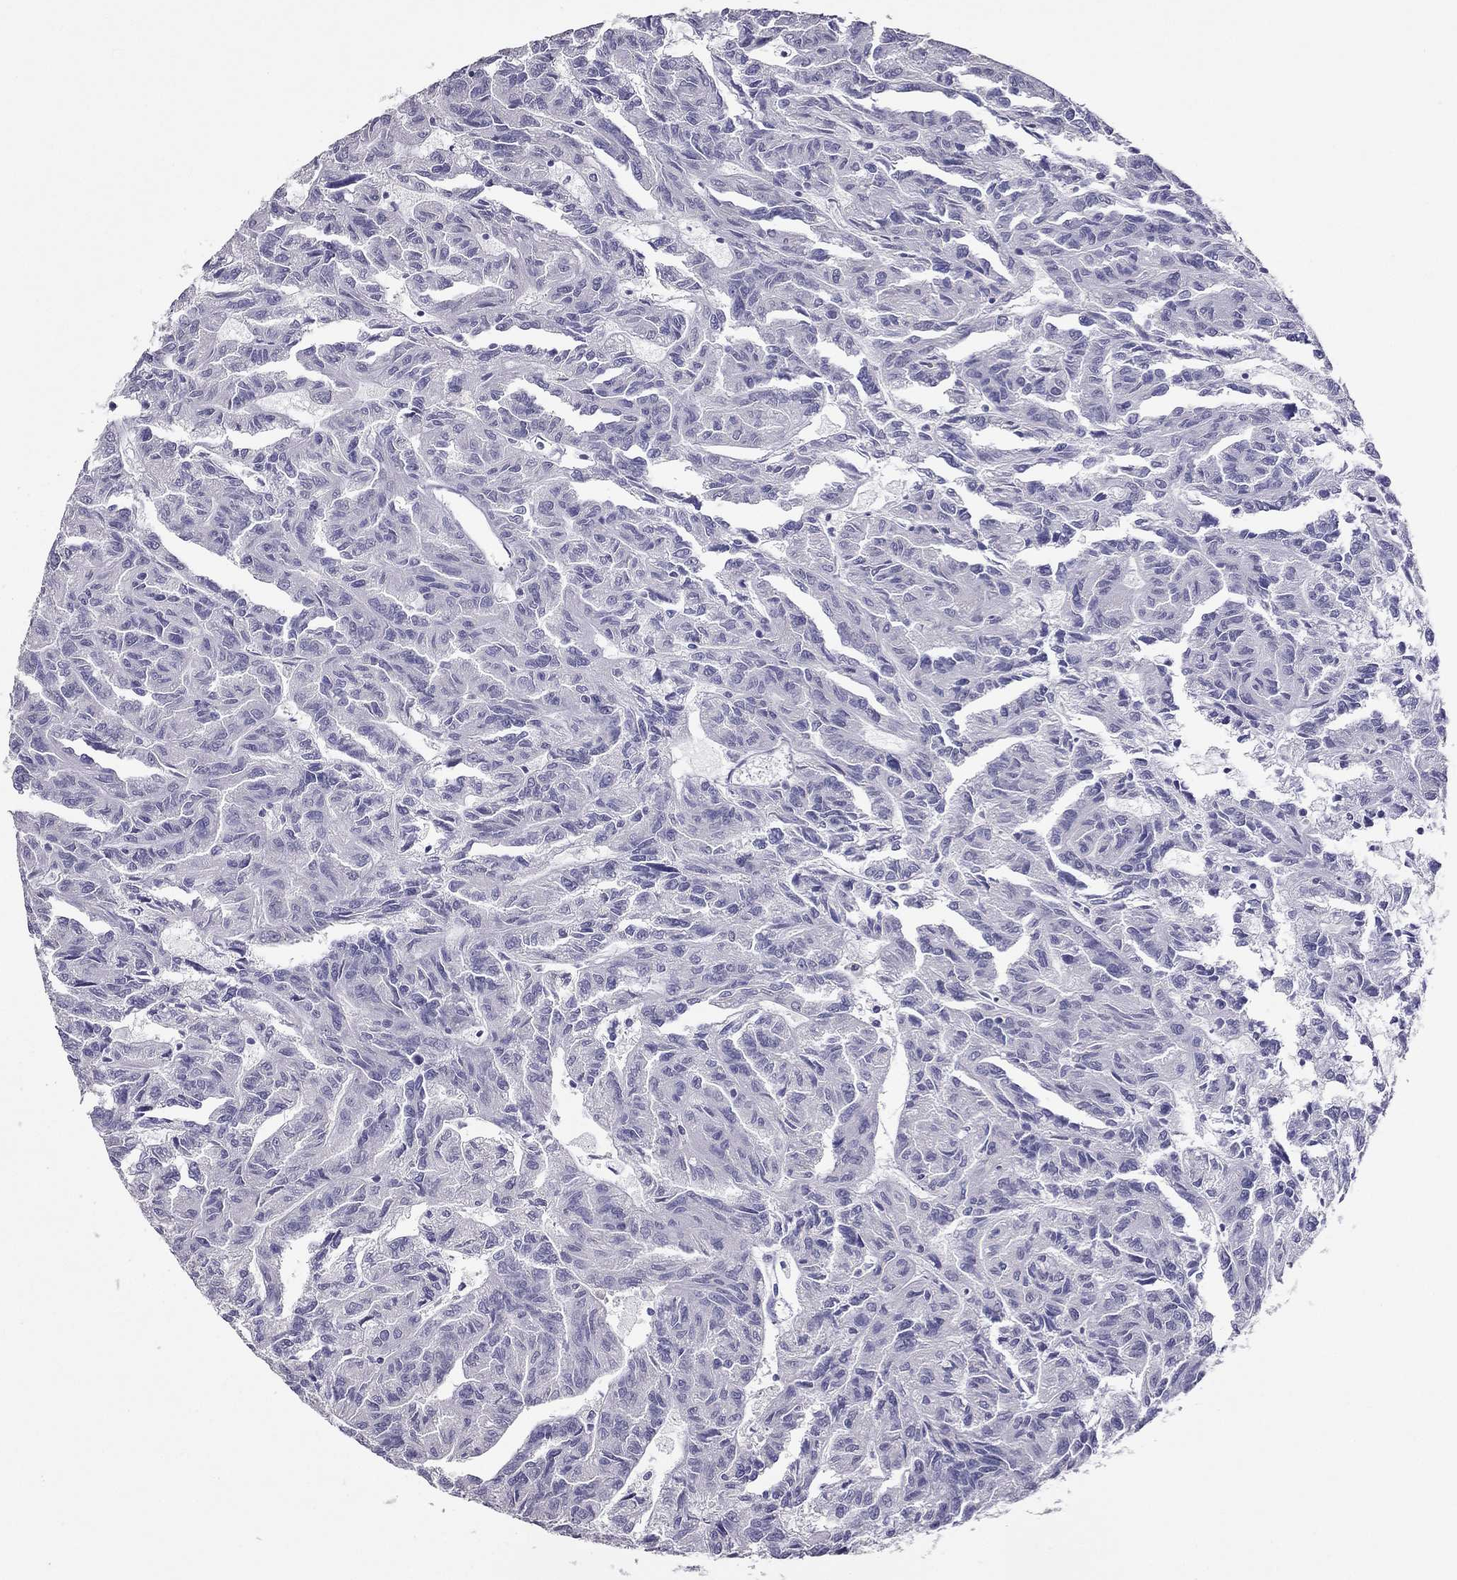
{"staining": {"intensity": "negative", "quantity": "none", "location": "none"}, "tissue": "renal cancer", "cell_type": "Tumor cells", "image_type": "cancer", "snomed": [{"axis": "morphology", "description": "Adenocarcinoma, NOS"}, {"axis": "topography", "description": "Kidney"}], "caption": "High magnification brightfield microscopy of adenocarcinoma (renal) stained with DAB (3,3'-diaminobenzidine) (brown) and counterstained with hematoxylin (blue): tumor cells show no significant expression.", "gene": "RHO", "patient": {"sex": "male", "age": 79}}